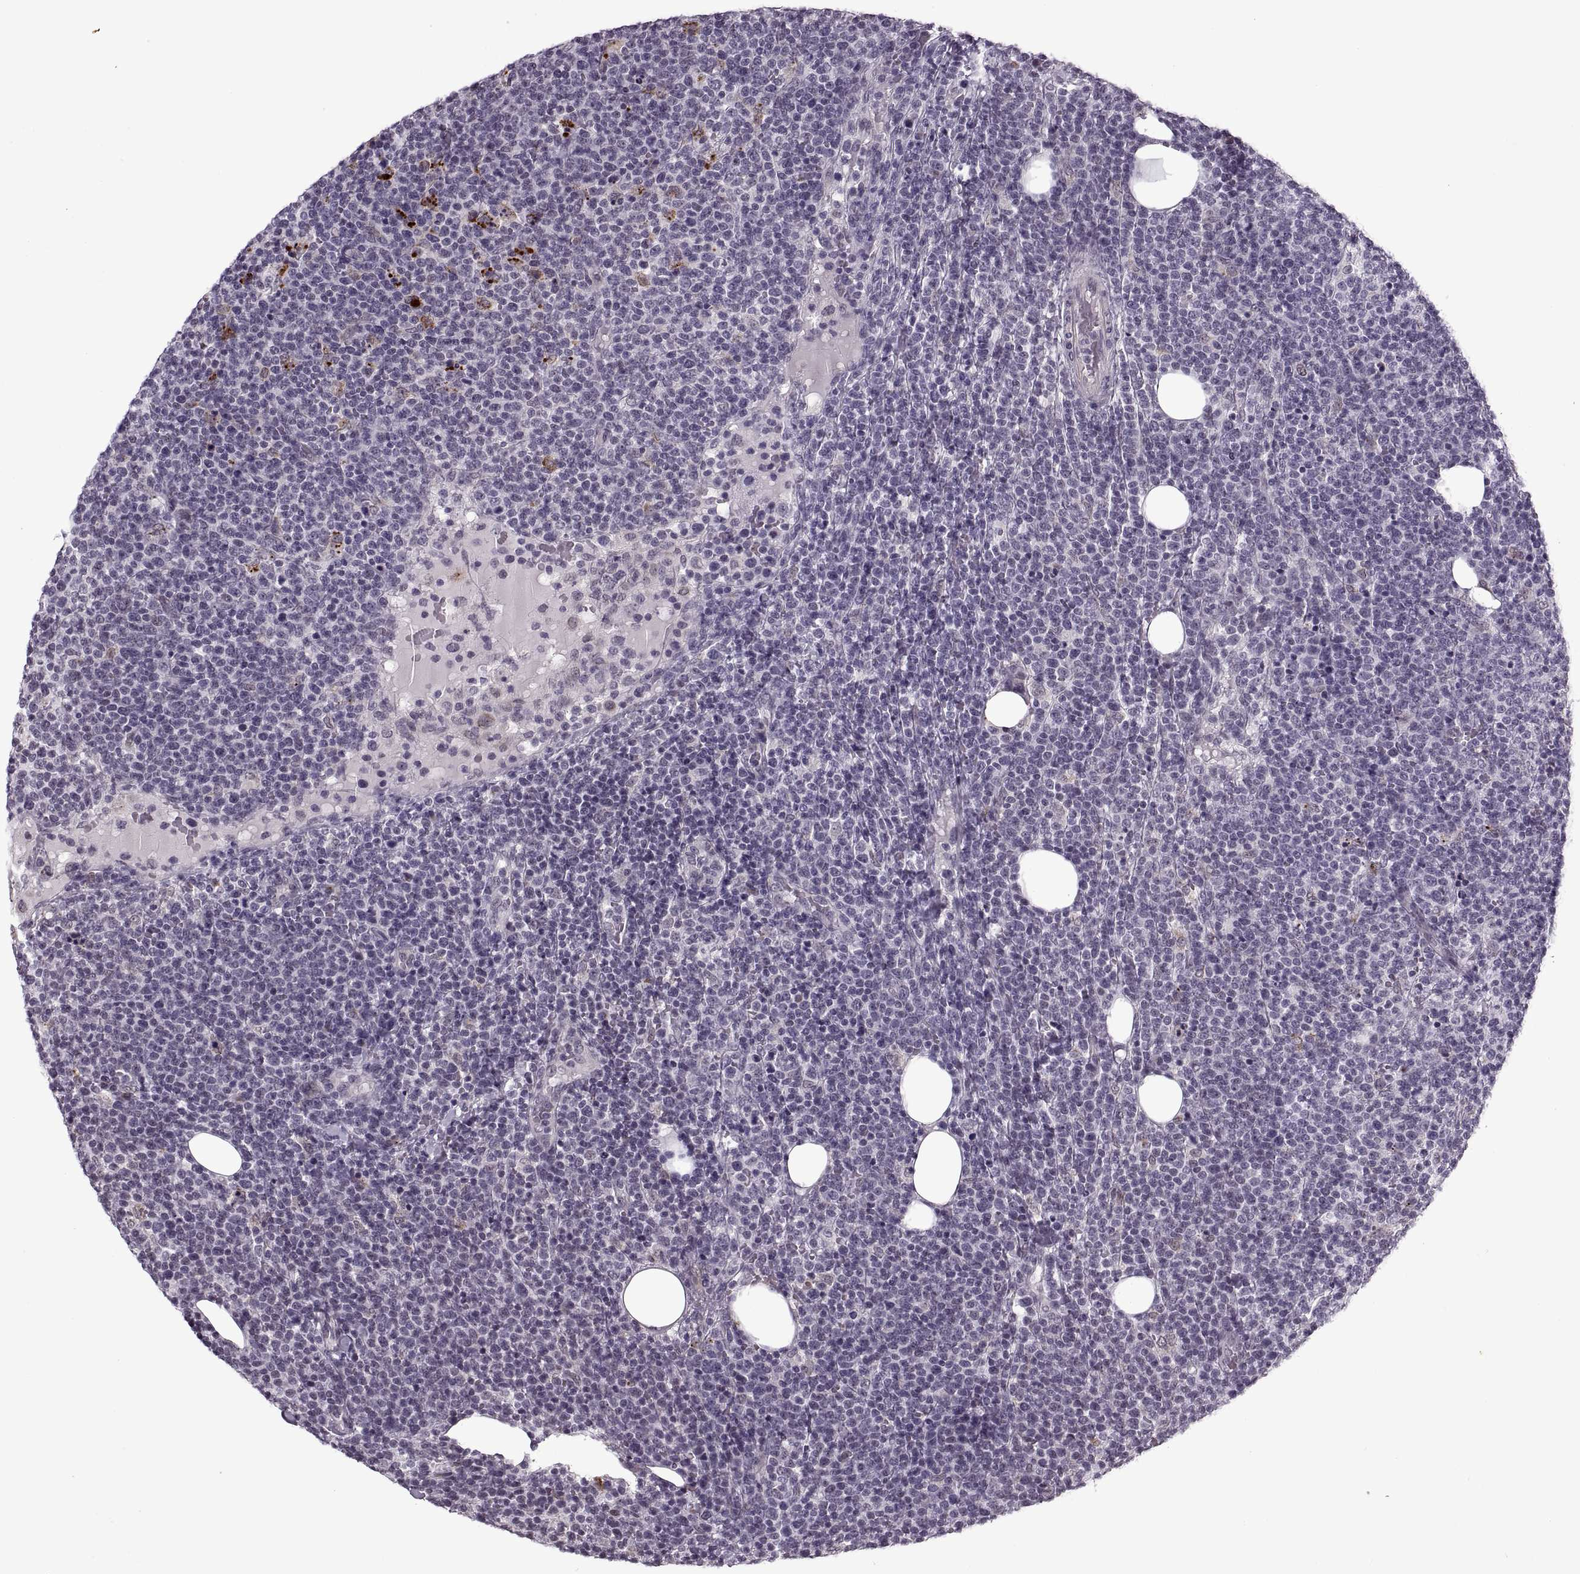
{"staining": {"intensity": "negative", "quantity": "none", "location": "none"}, "tissue": "lymphoma", "cell_type": "Tumor cells", "image_type": "cancer", "snomed": [{"axis": "morphology", "description": "Malignant lymphoma, non-Hodgkin's type, High grade"}, {"axis": "topography", "description": "Lymph node"}], "caption": "A high-resolution micrograph shows immunohistochemistry staining of lymphoma, which exhibits no significant expression in tumor cells.", "gene": "PRSS37", "patient": {"sex": "male", "age": 61}}